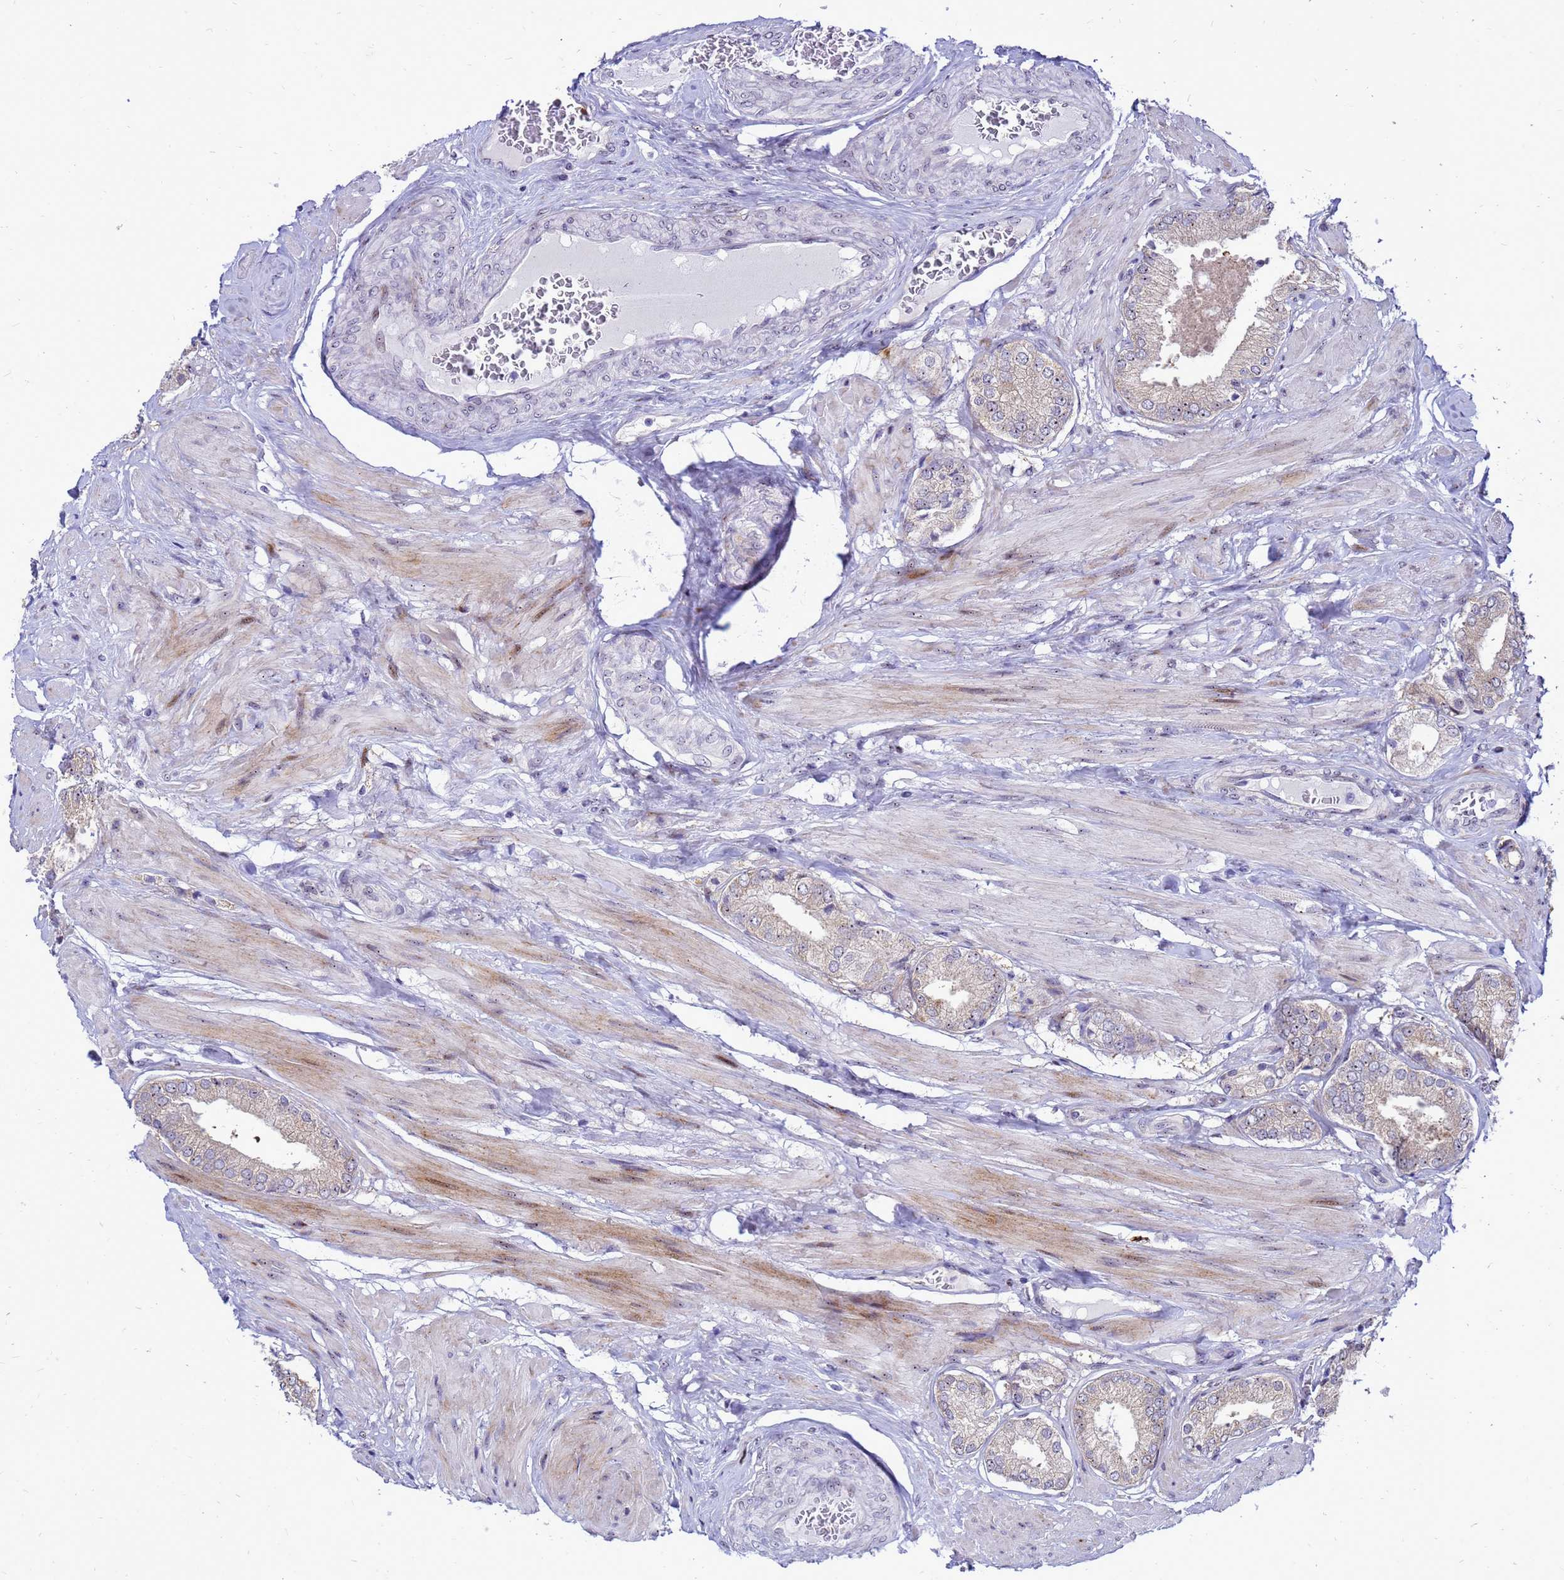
{"staining": {"intensity": "weak", "quantity": "<25%", "location": "cytoplasmic/membranous"}, "tissue": "prostate cancer", "cell_type": "Tumor cells", "image_type": "cancer", "snomed": [{"axis": "morphology", "description": "Adenocarcinoma, High grade"}, {"axis": "topography", "description": "Prostate and seminal vesicle, NOS"}], "caption": "An image of human prostate cancer is negative for staining in tumor cells.", "gene": "RSPO1", "patient": {"sex": "male", "age": 64}}